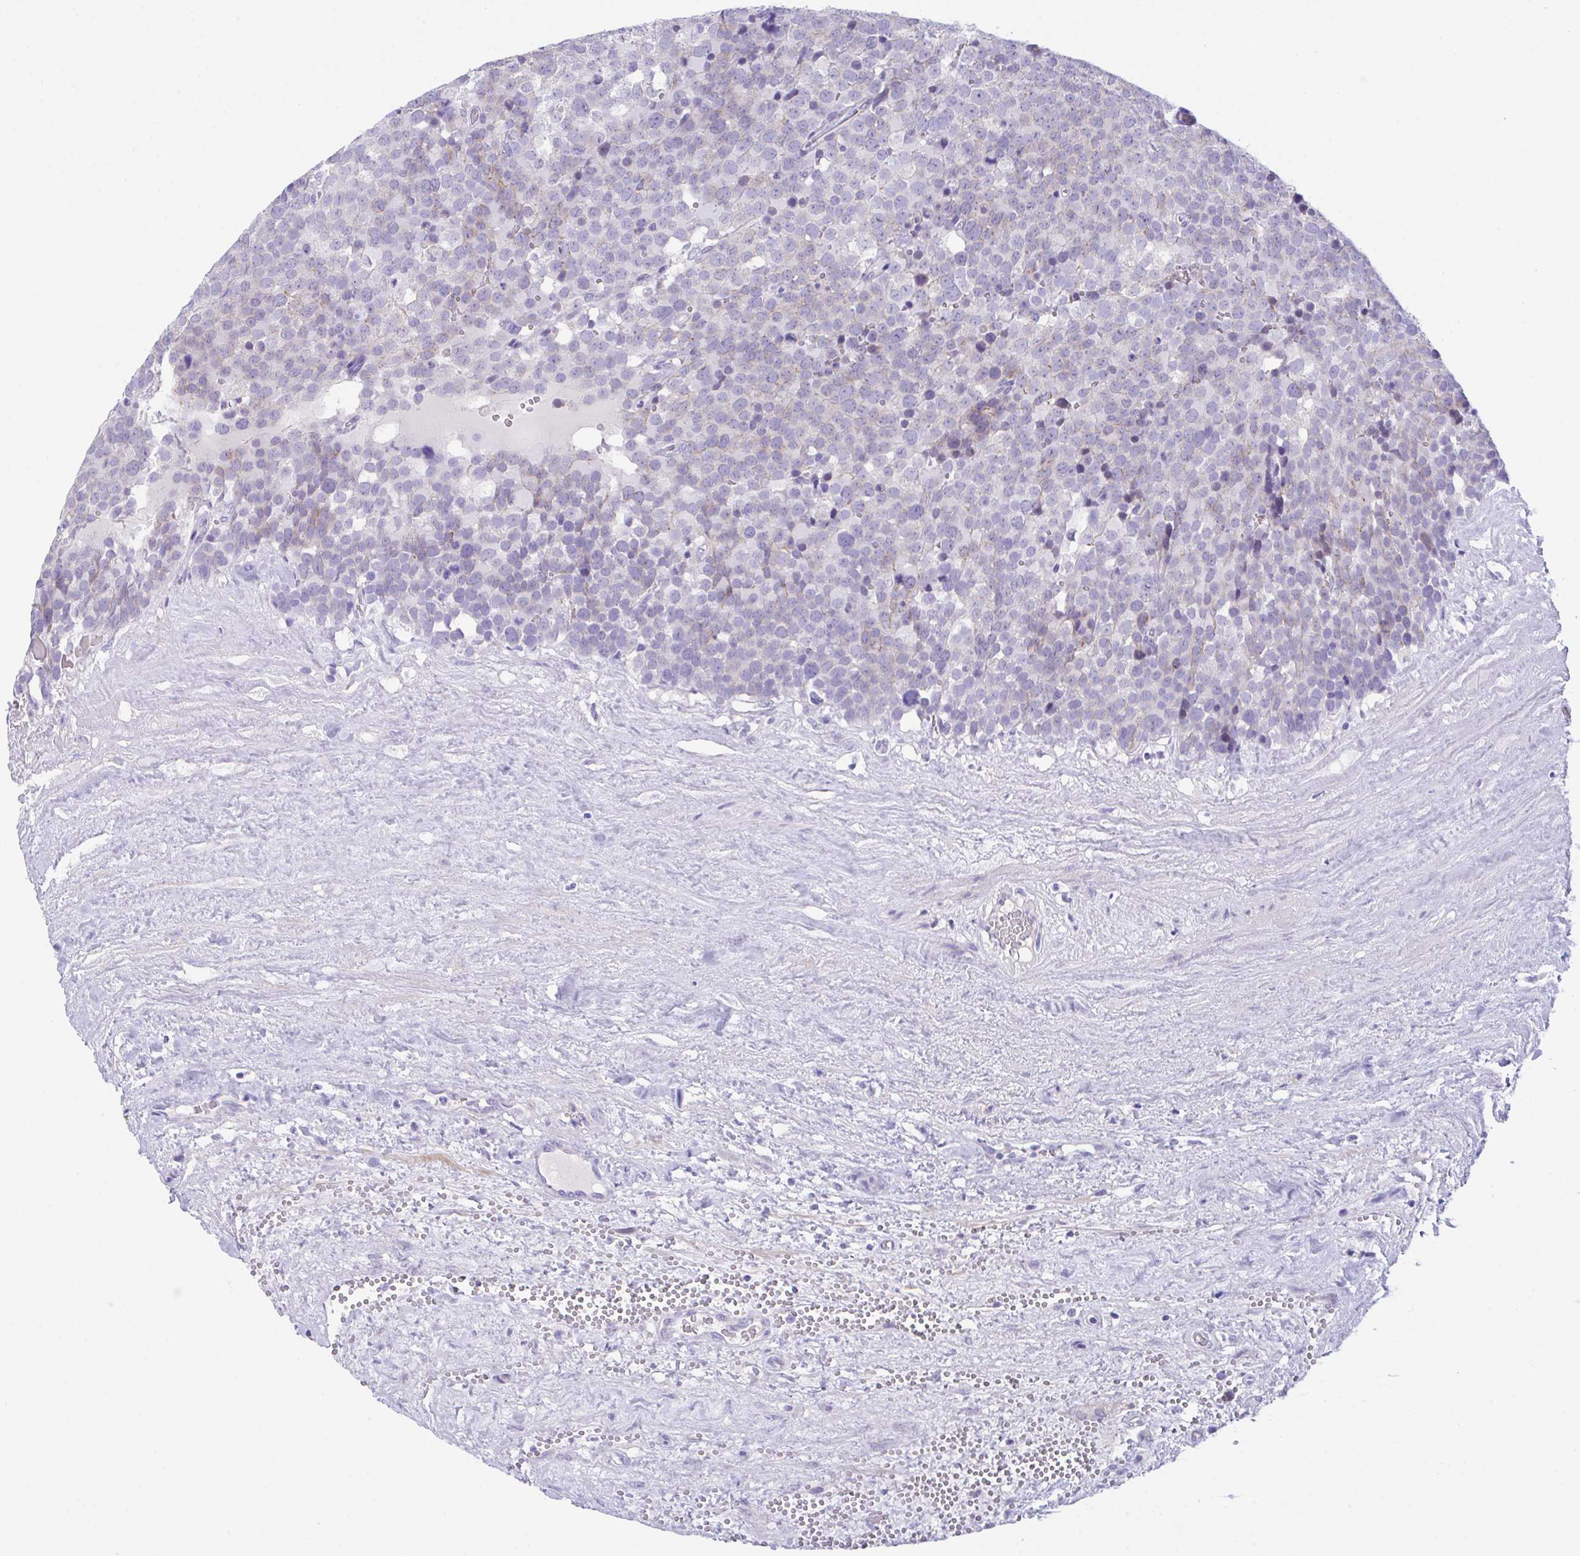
{"staining": {"intensity": "weak", "quantity": "<25%", "location": "cytoplasmic/membranous"}, "tissue": "testis cancer", "cell_type": "Tumor cells", "image_type": "cancer", "snomed": [{"axis": "morphology", "description": "Seminoma, NOS"}, {"axis": "topography", "description": "Testis"}], "caption": "Tumor cells are negative for protein expression in human testis cancer.", "gene": "SLC16A6", "patient": {"sex": "male", "age": 71}}